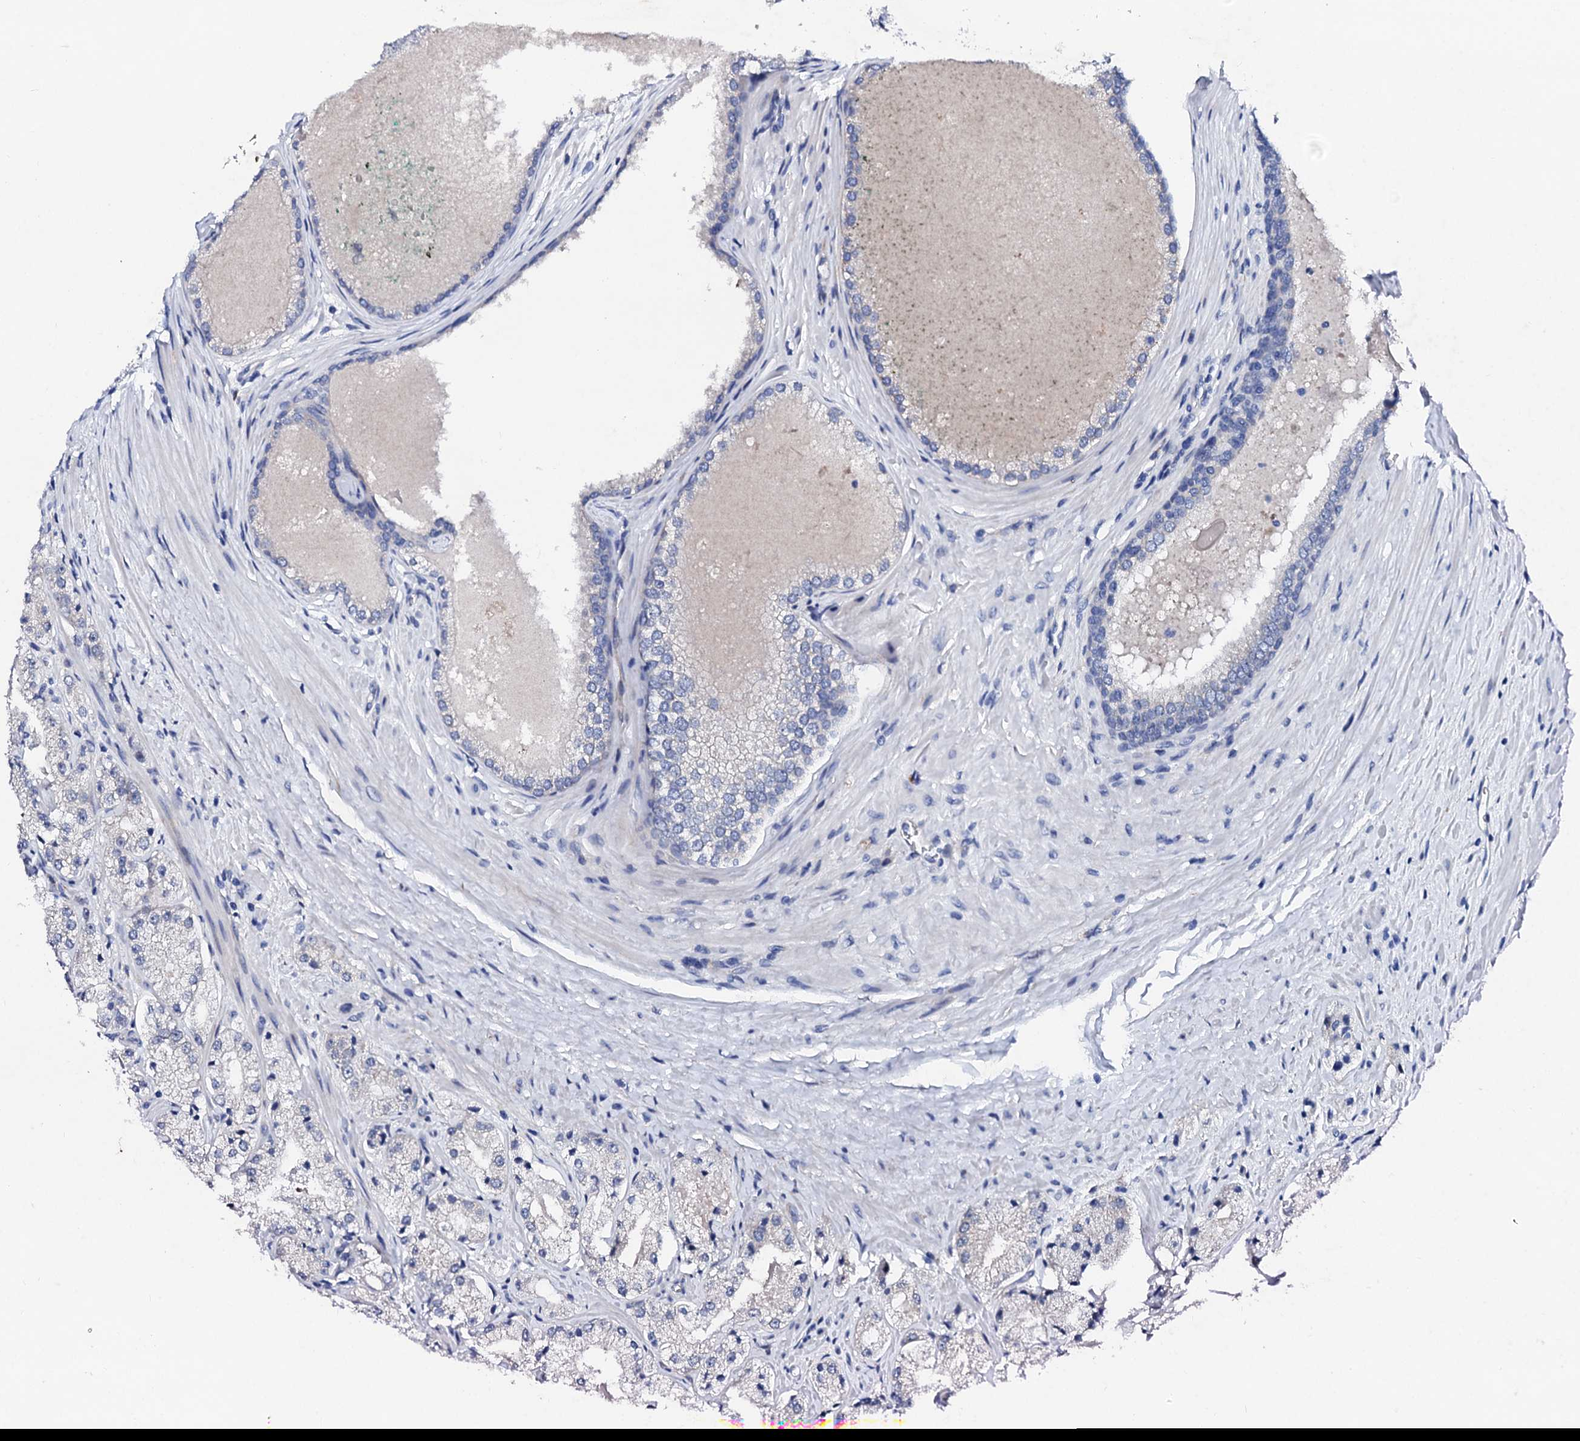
{"staining": {"intensity": "negative", "quantity": "none", "location": "none"}, "tissue": "prostate cancer", "cell_type": "Tumor cells", "image_type": "cancer", "snomed": [{"axis": "morphology", "description": "Adenocarcinoma, Low grade"}, {"axis": "topography", "description": "Prostate"}], "caption": "This is a photomicrograph of immunohistochemistry staining of prostate low-grade adenocarcinoma, which shows no expression in tumor cells.", "gene": "TRDN", "patient": {"sex": "male", "age": 69}}